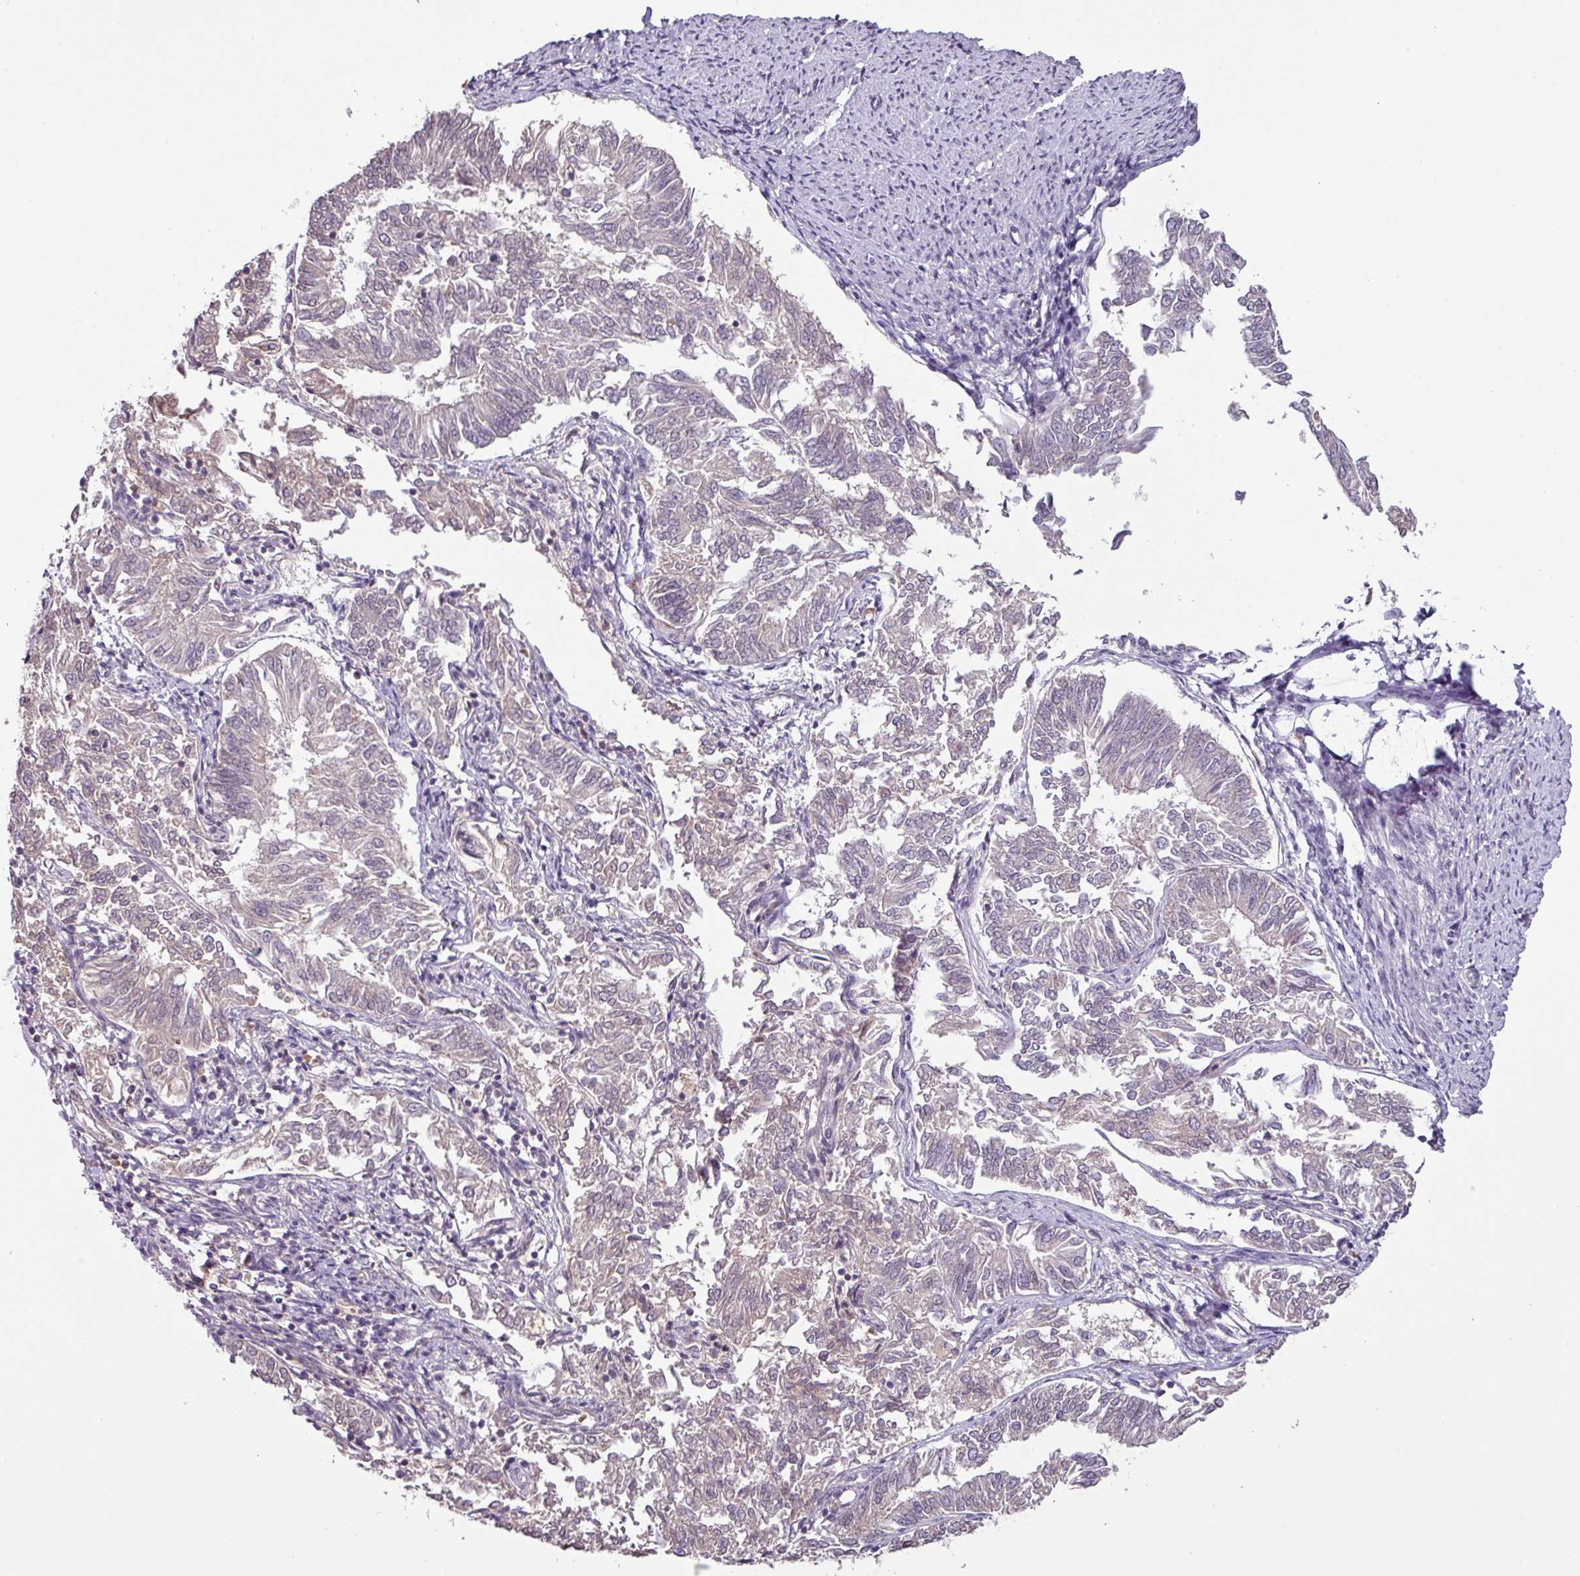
{"staining": {"intensity": "negative", "quantity": "none", "location": "none"}, "tissue": "endometrial cancer", "cell_type": "Tumor cells", "image_type": "cancer", "snomed": [{"axis": "morphology", "description": "Adenocarcinoma, NOS"}, {"axis": "topography", "description": "Endometrium"}], "caption": "IHC image of adenocarcinoma (endometrial) stained for a protein (brown), which exhibits no staining in tumor cells.", "gene": "SLC5A10", "patient": {"sex": "female", "age": 58}}